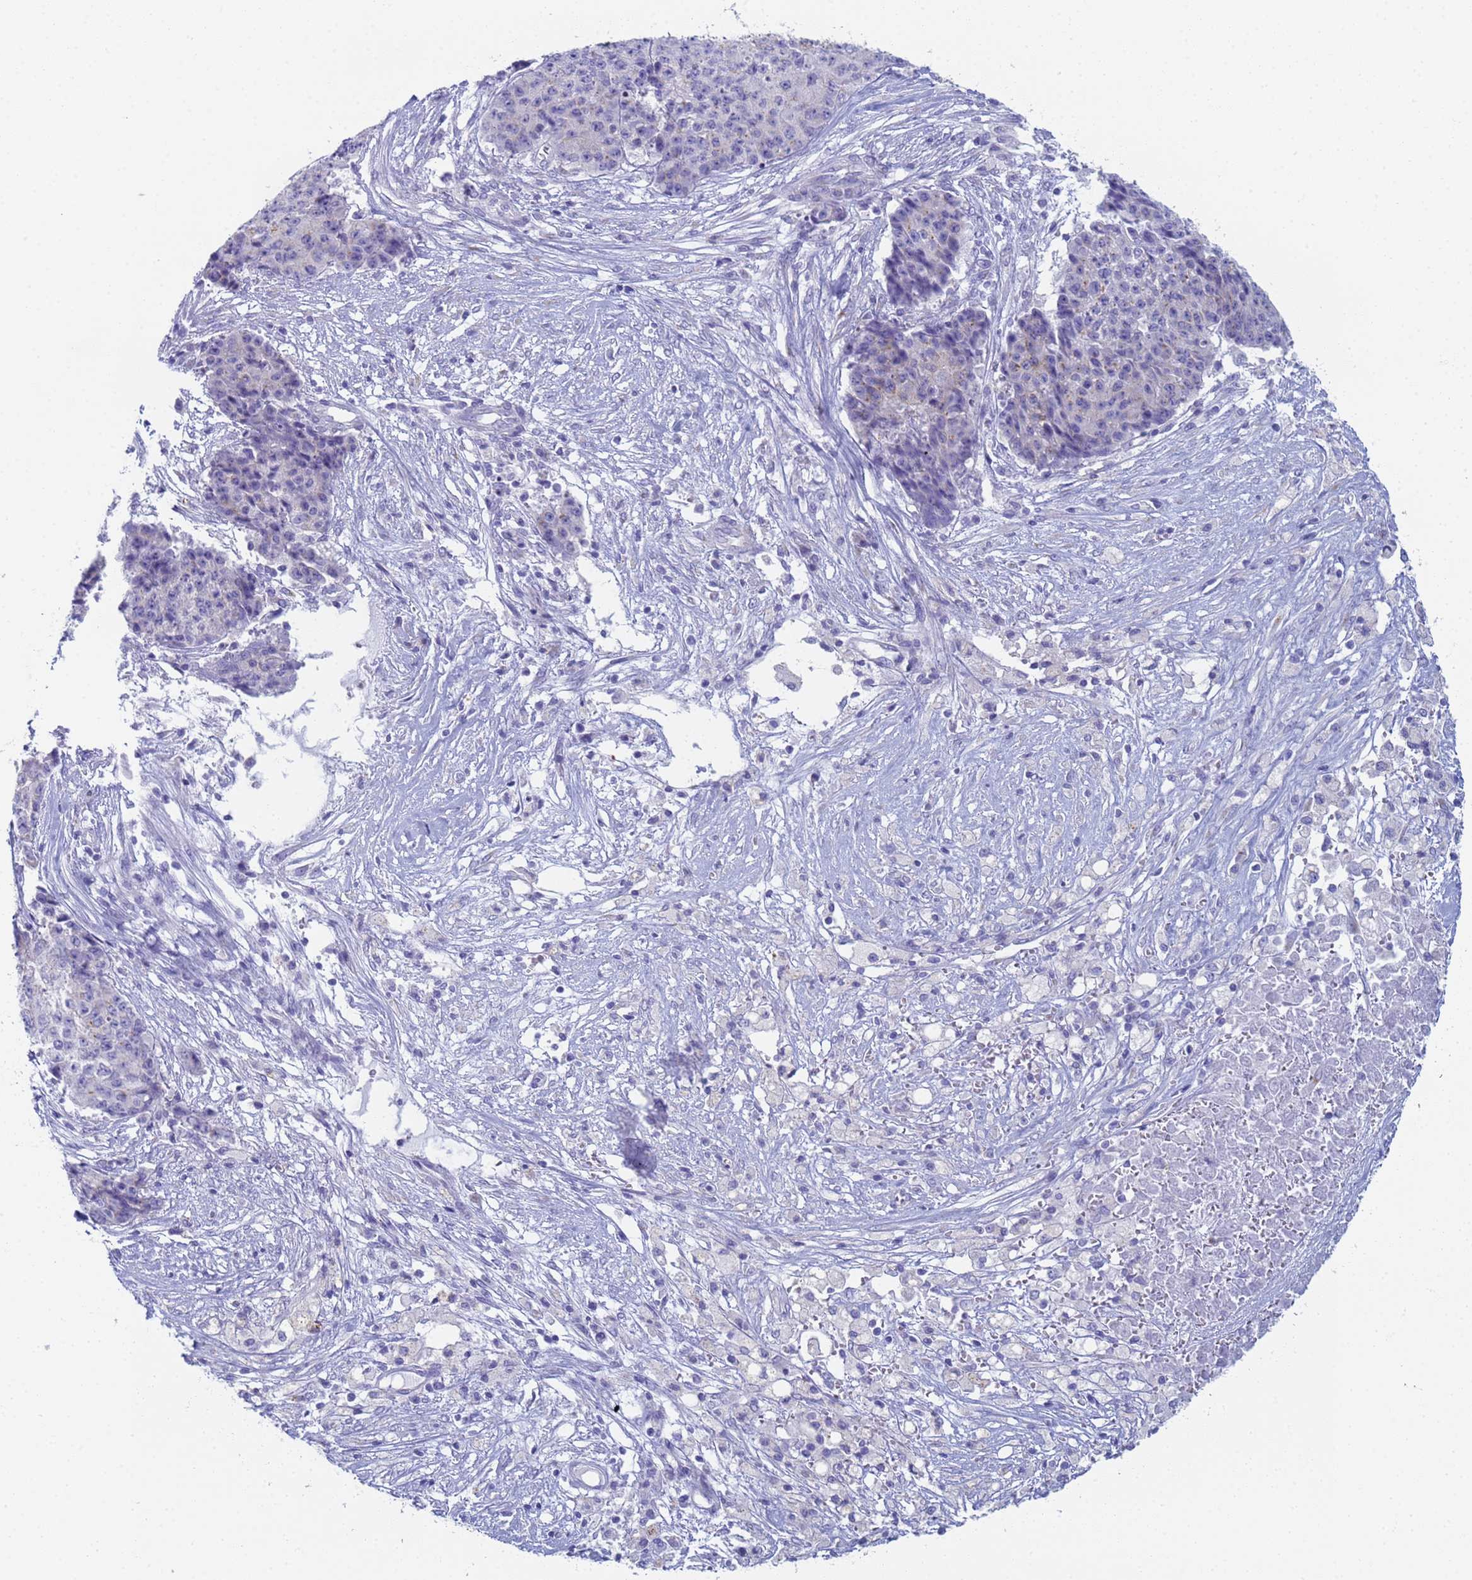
{"staining": {"intensity": "negative", "quantity": "none", "location": "none"}, "tissue": "ovarian cancer", "cell_type": "Tumor cells", "image_type": "cancer", "snomed": [{"axis": "morphology", "description": "Carcinoma, endometroid"}, {"axis": "topography", "description": "Ovary"}], "caption": "An IHC photomicrograph of ovarian endometroid carcinoma is shown. There is no staining in tumor cells of ovarian endometroid carcinoma.", "gene": "CR1", "patient": {"sex": "female", "age": 42}}